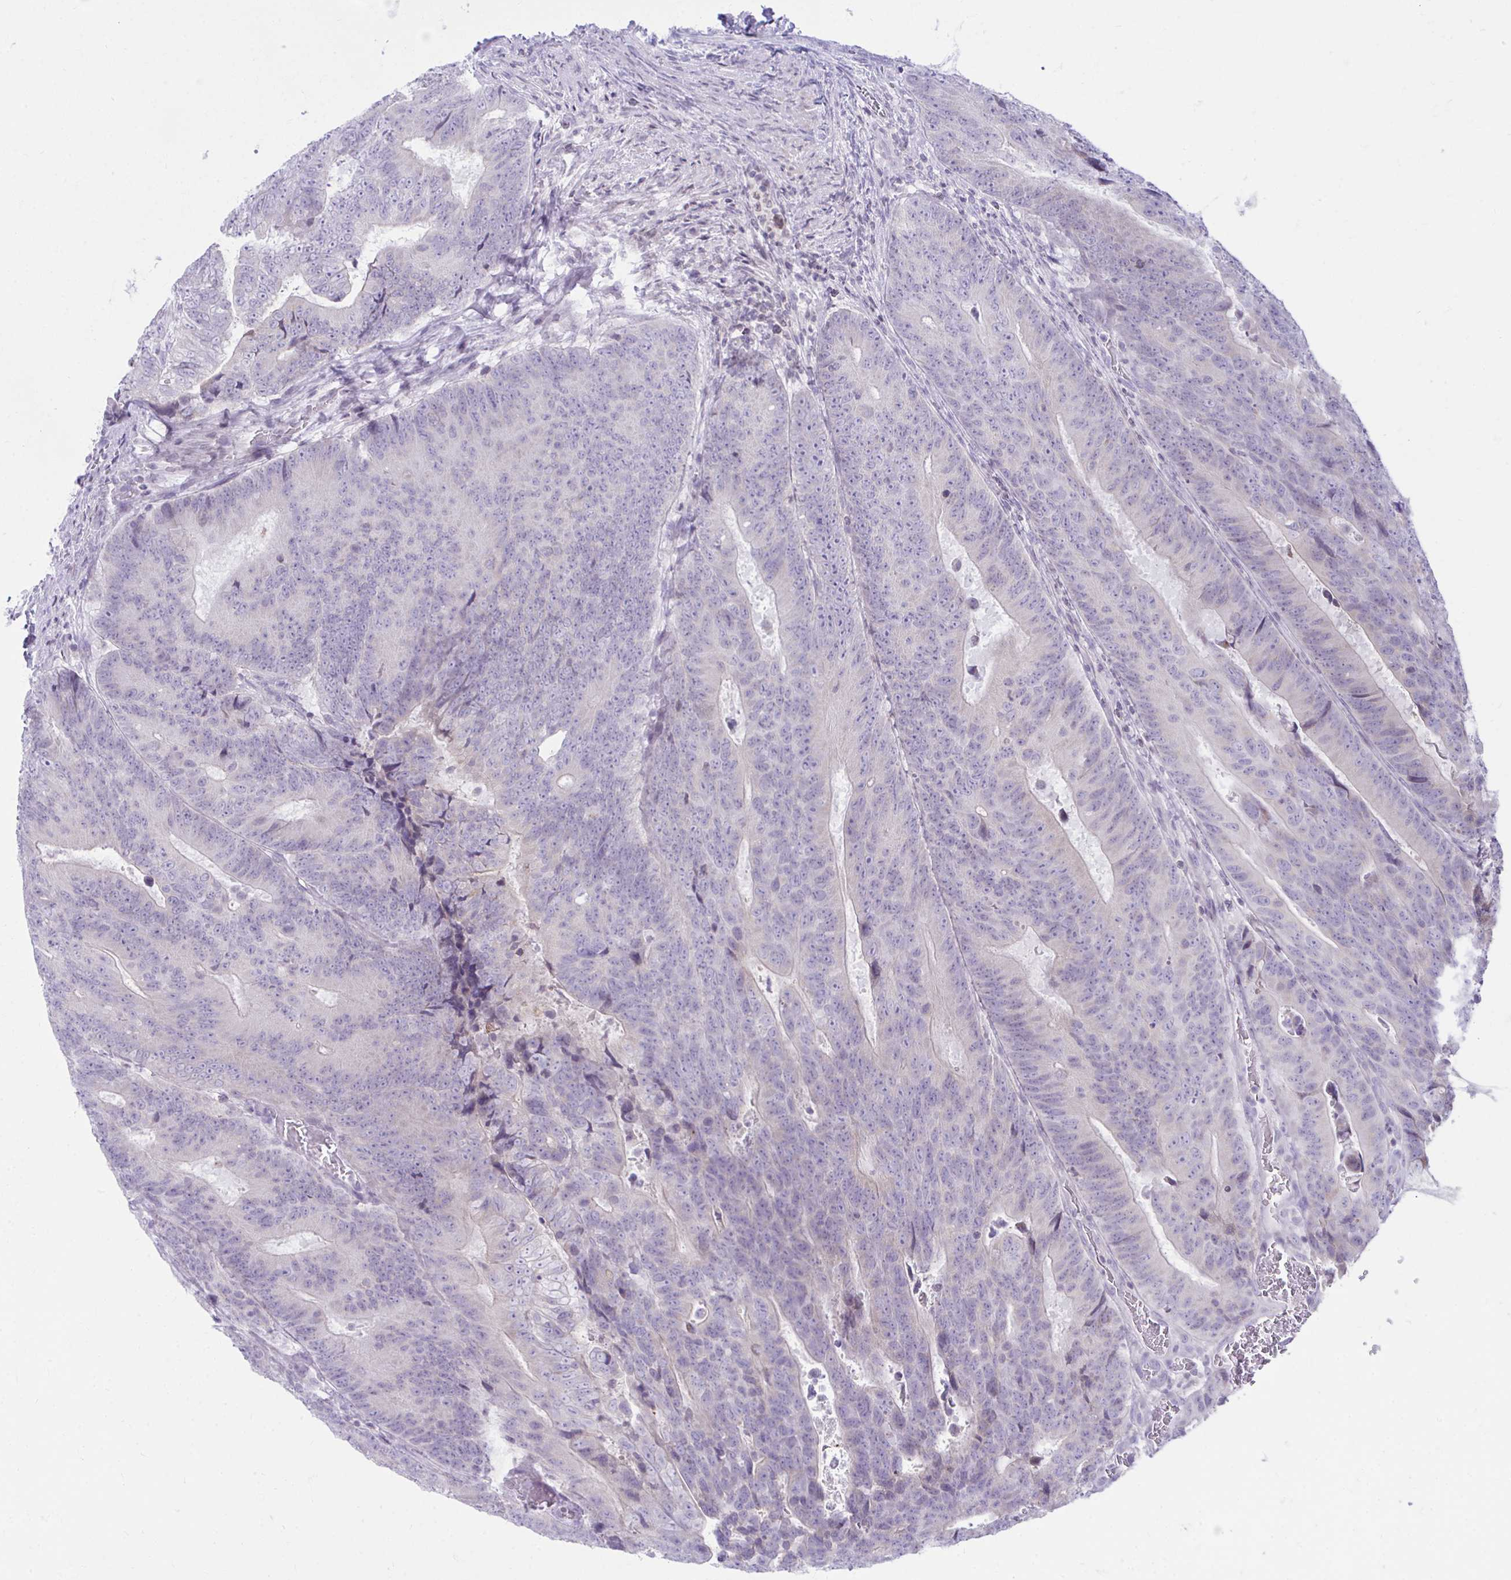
{"staining": {"intensity": "negative", "quantity": "none", "location": "none"}, "tissue": "colorectal cancer", "cell_type": "Tumor cells", "image_type": "cancer", "snomed": [{"axis": "morphology", "description": "Adenocarcinoma, NOS"}, {"axis": "topography", "description": "Colon"}], "caption": "A high-resolution histopathology image shows IHC staining of colorectal cancer (adenocarcinoma), which shows no significant positivity in tumor cells. (DAB (3,3'-diaminobenzidine) IHC, high magnification).", "gene": "OR7A5", "patient": {"sex": "female", "age": 48}}